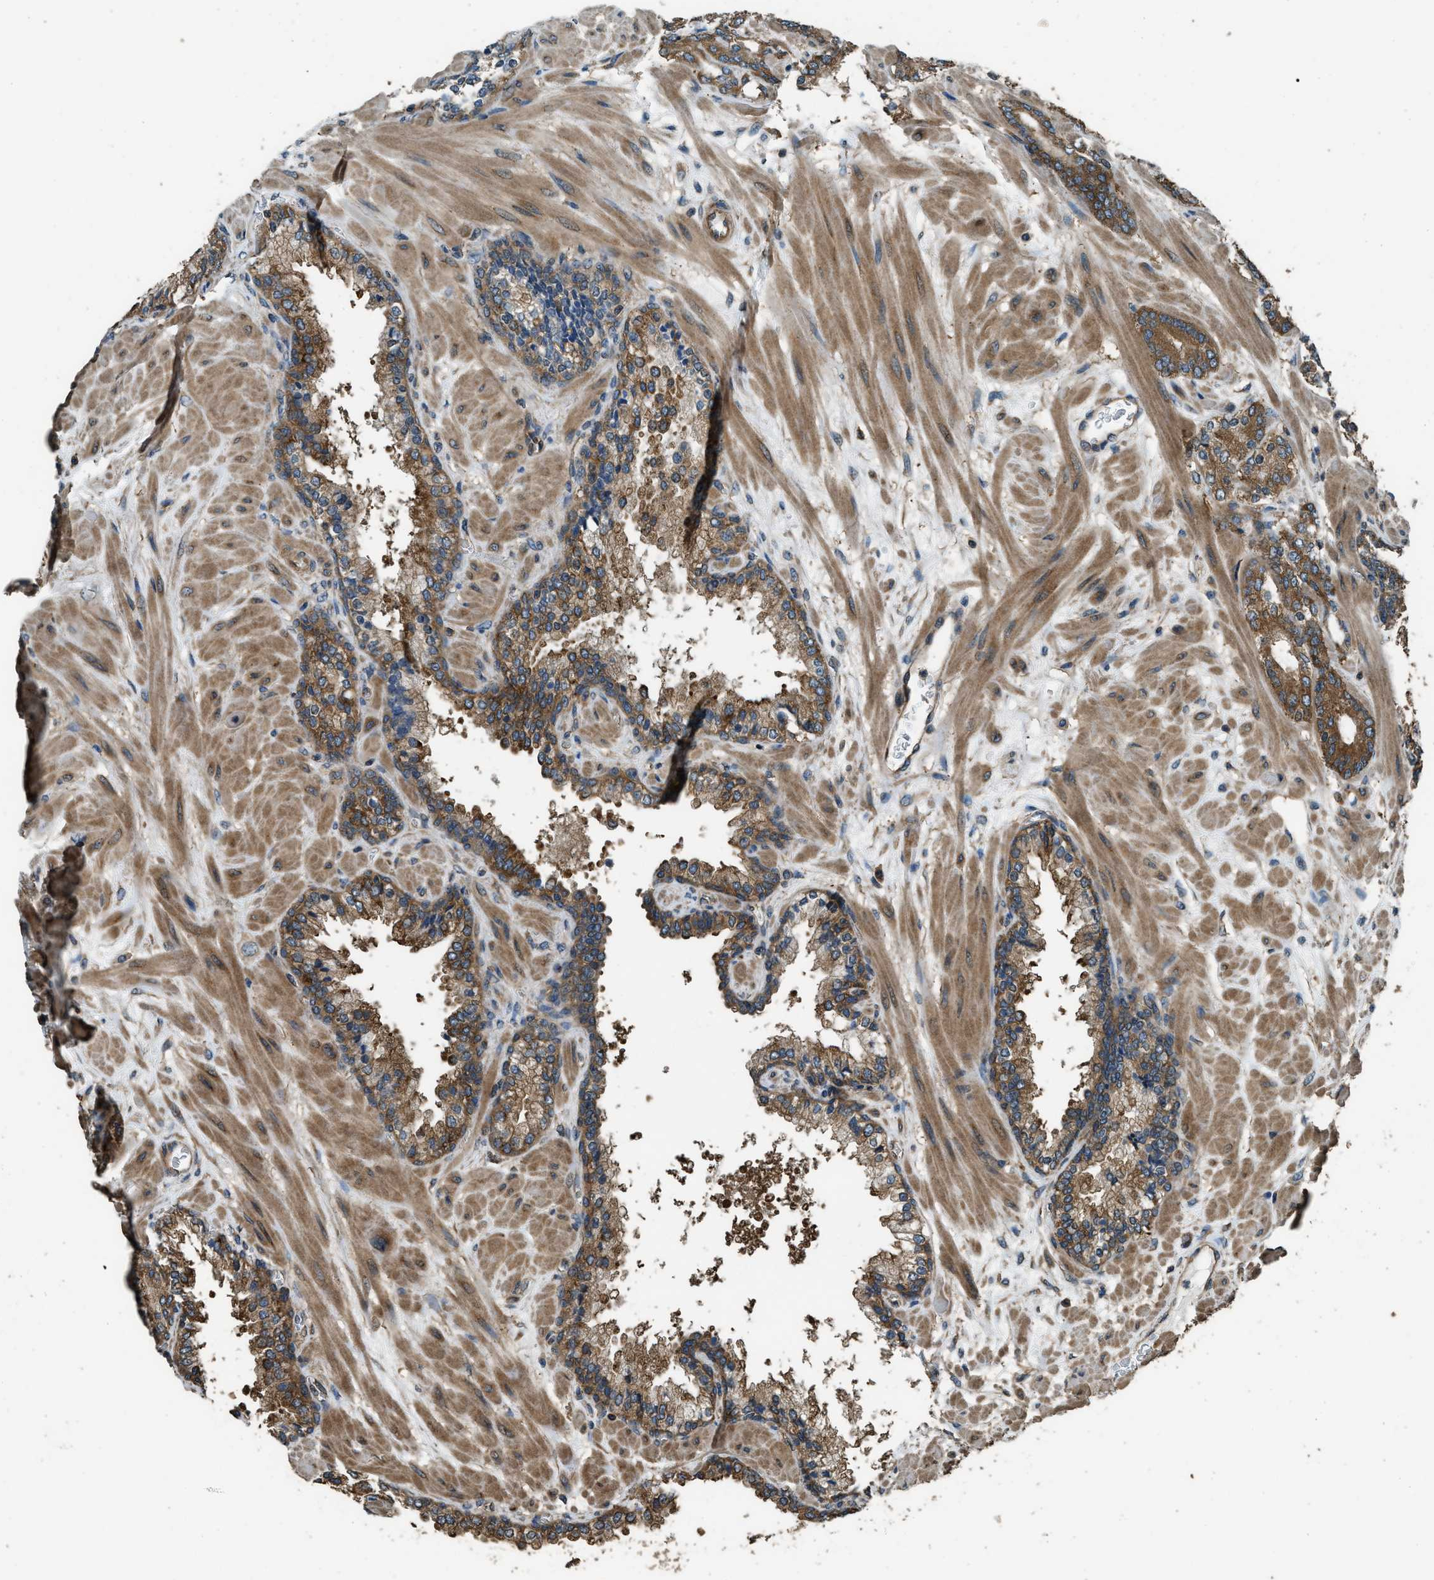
{"staining": {"intensity": "moderate", "quantity": ">75%", "location": "cytoplasmic/membranous"}, "tissue": "prostate cancer", "cell_type": "Tumor cells", "image_type": "cancer", "snomed": [{"axis": "morphology", "description": "Adenocarcinoma, Low grade"}, {"axis": "topography", "description": "Prostate"}], "caption": "Immunohistochemistry micrograph of neoplastic tissue: human prostate cancer (adenocarcinoma (low-grade)) stained using immunohistochemistry exhibits medium levels of moderate protein expression localized specifically in the cytoplasmic/membranous of tumor cells, appearing as a cytoplasmic/membranous brown color.", "gene": "MARS1", "patient": {"sex": "male", "age": 63}}